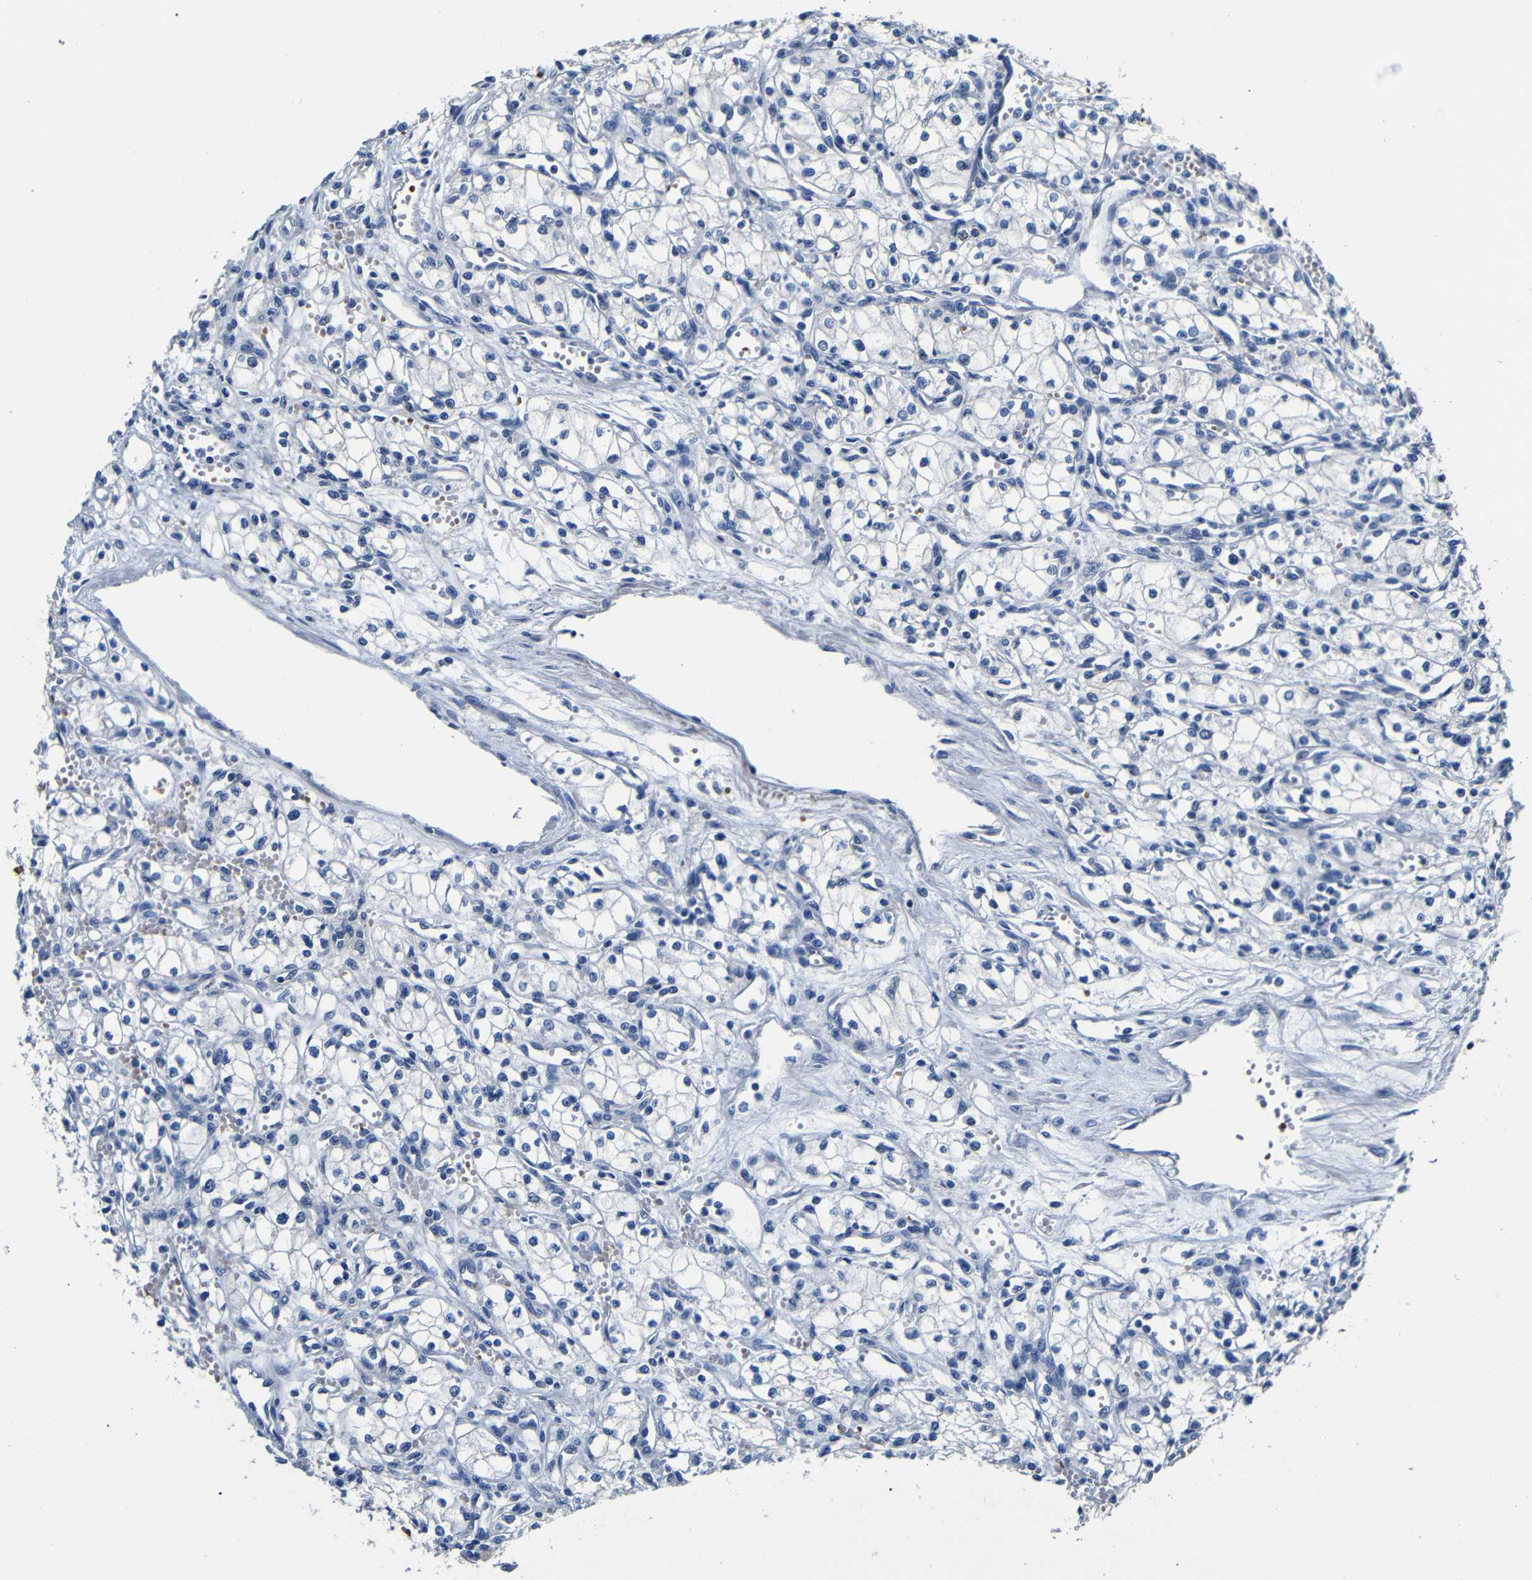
{"staining": {"intensity": "negative", "quantity": "none", "location": "none"}, "tissue": "renal cancer", "cell_type": "Tumor cells", "image_type": "cancer", "snomed": [{"axis": "morphology", "description": "Normal tissue, NOS"}, {"axis": "morphology", "description": "Adenocarcinoma, NOS"}, {"axis": "topography", "description": "Kidney"}], "caption": "Renal cancer (adenocarcinoma) was stained to show a protein in brown. There is no significant positivity in tumor cells.", "gene": "TNFAIP1", "patient": {"sex": "male", "age": 59}}